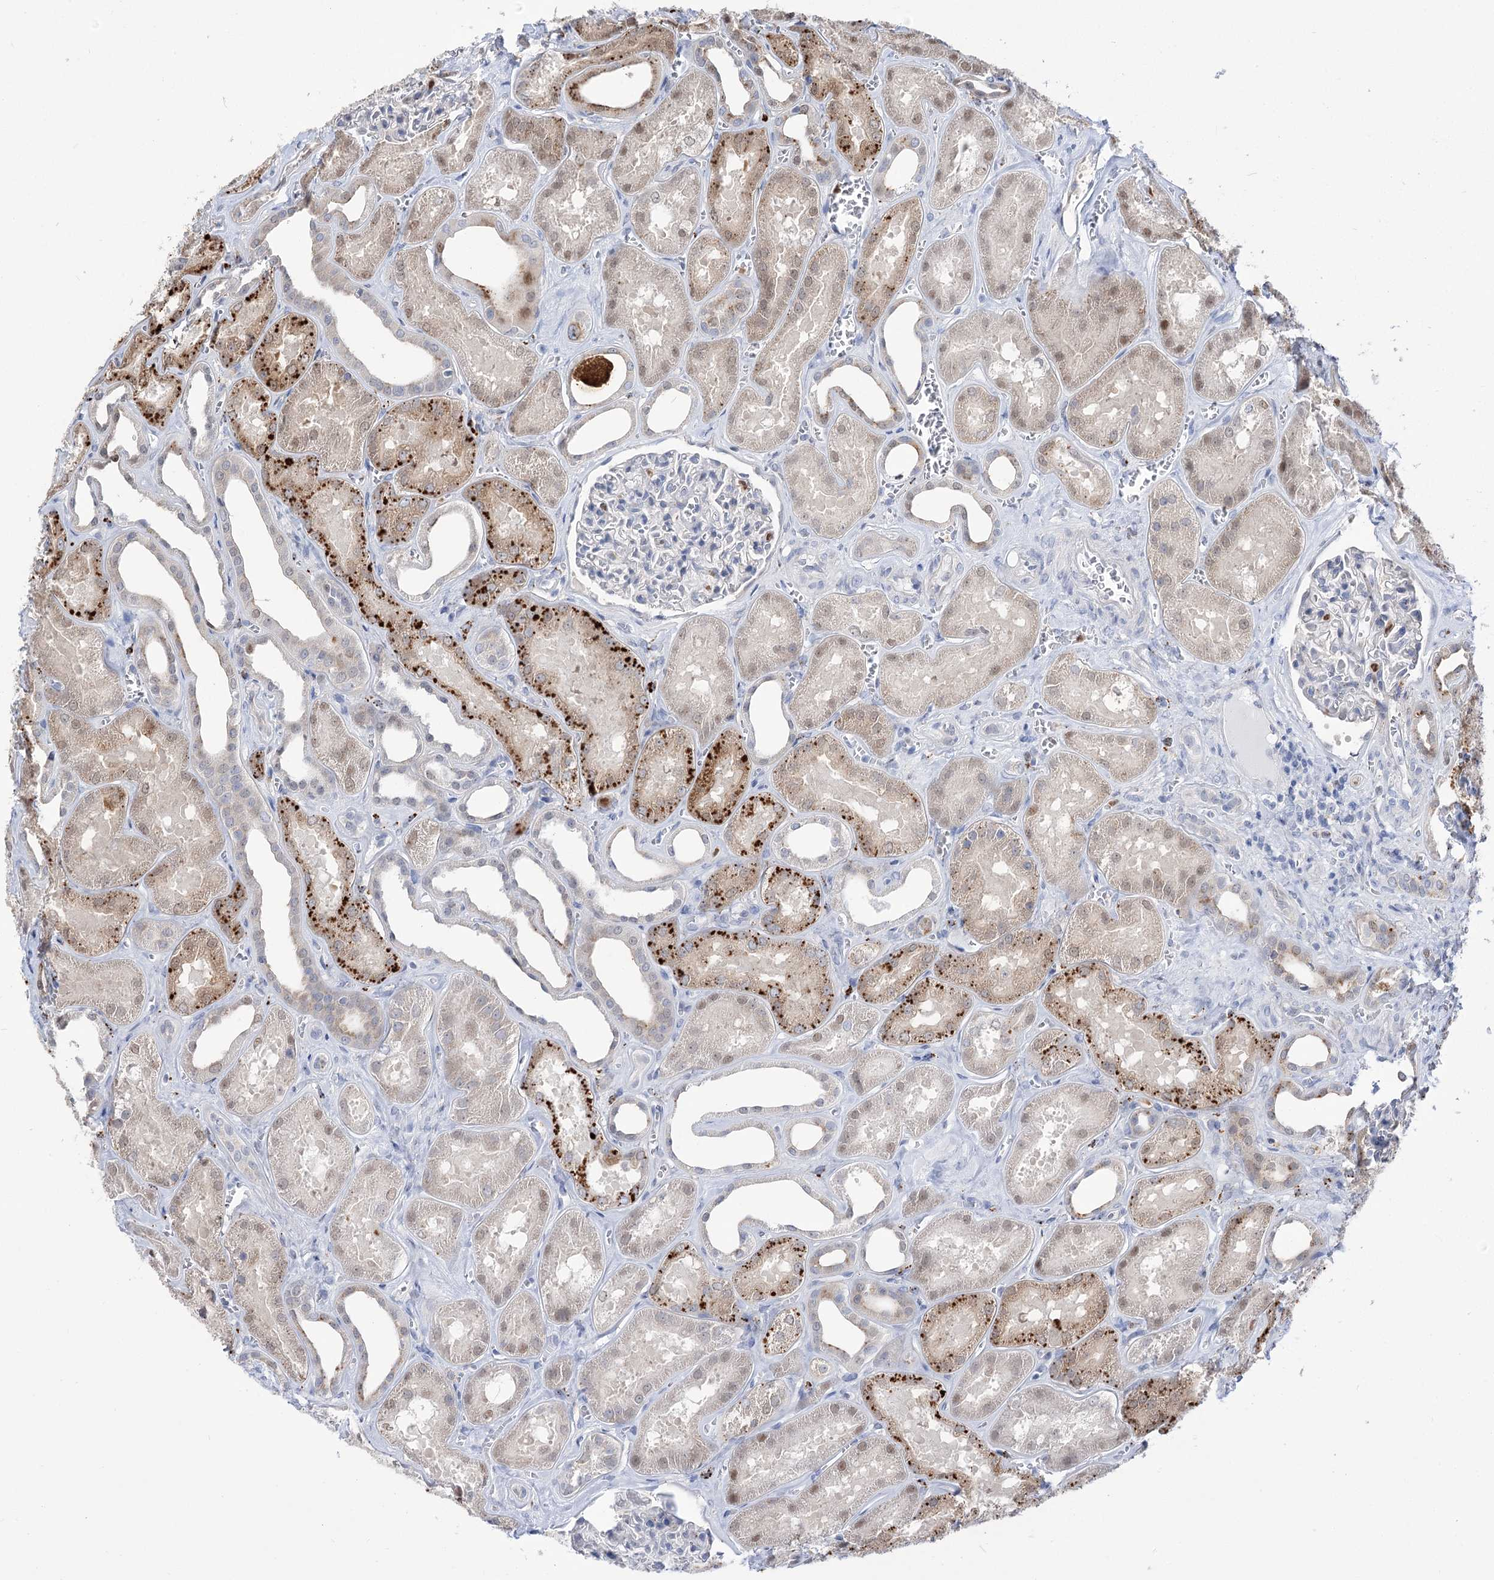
{"staining": {"intensity": "negative", "quantity": "none", "location": "none"}, "tissue": "kidney", "cell_type": "Cells in glomeruli", "image_type": "normal", "snomed": [{"axis": "morphology", "description": "Normal tissue, NOS"}, {"axis": "morphology", "description": "Adenocarcinoma, NOS"}, {"axis": "topography", "description": "Kidney"}], "caption": "Immunohistochemical staining of unremarkable human kidney demonstrates no significant staining in cells in glomeruli.", "gene": "SIAE", "patient": {"sex": "female", "age": 68}}